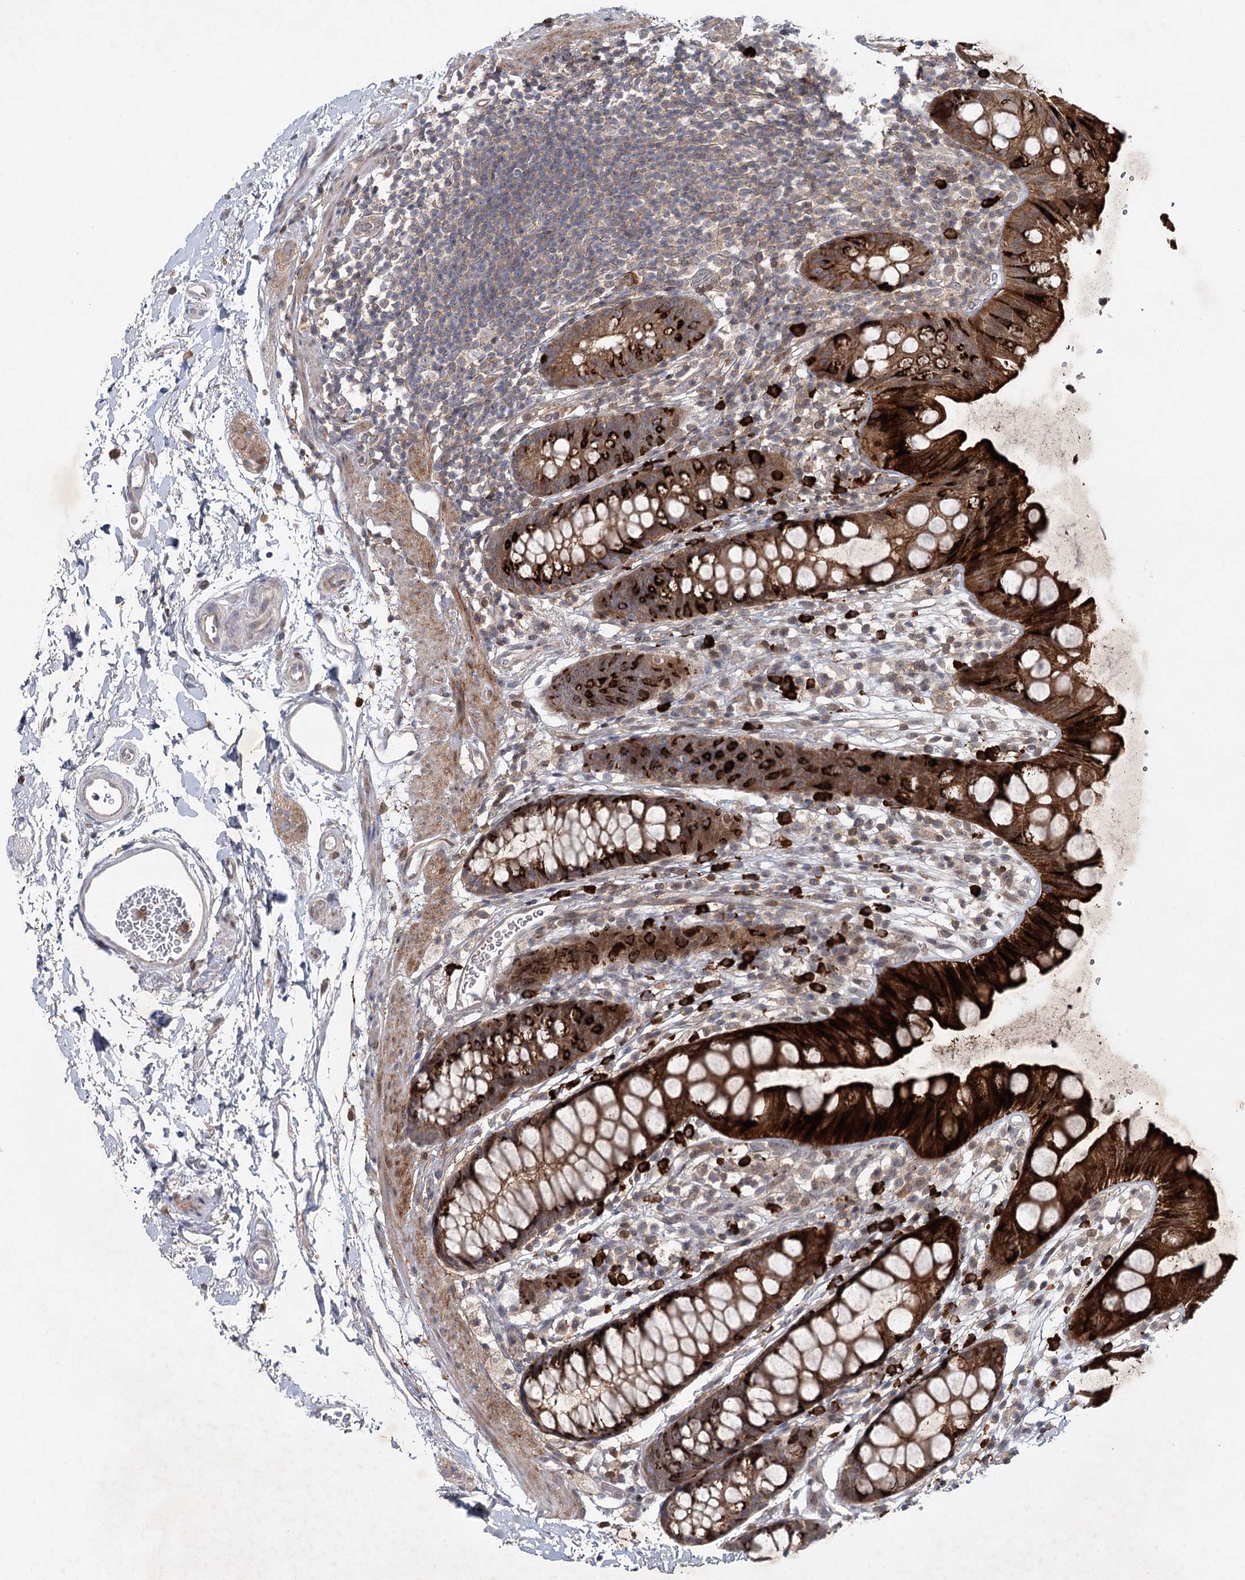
{"staining": {"intensity": "strong", "quantity": ">75%", "location": "cytoplasmic/membranous"}, "tissue": "rectum", "cell_type": "Glandular cells", "image_type": "normal", "snomed": [{"axis": "morphology", "description": "Normal tissue, NOS"}, {"axis": "topography", "description": "Rectum"}], "caption": "Unremarkable rectum reveals strong cytoplasmic/membranous staining in approximately >75% of glandular cells, visualized by immunohistochemistry. Ihc stains the protein of interest in brown and the nuclei are stained blue.", "gene": "MAP3K13", "patient": {"sex": "female", "age": 65}}